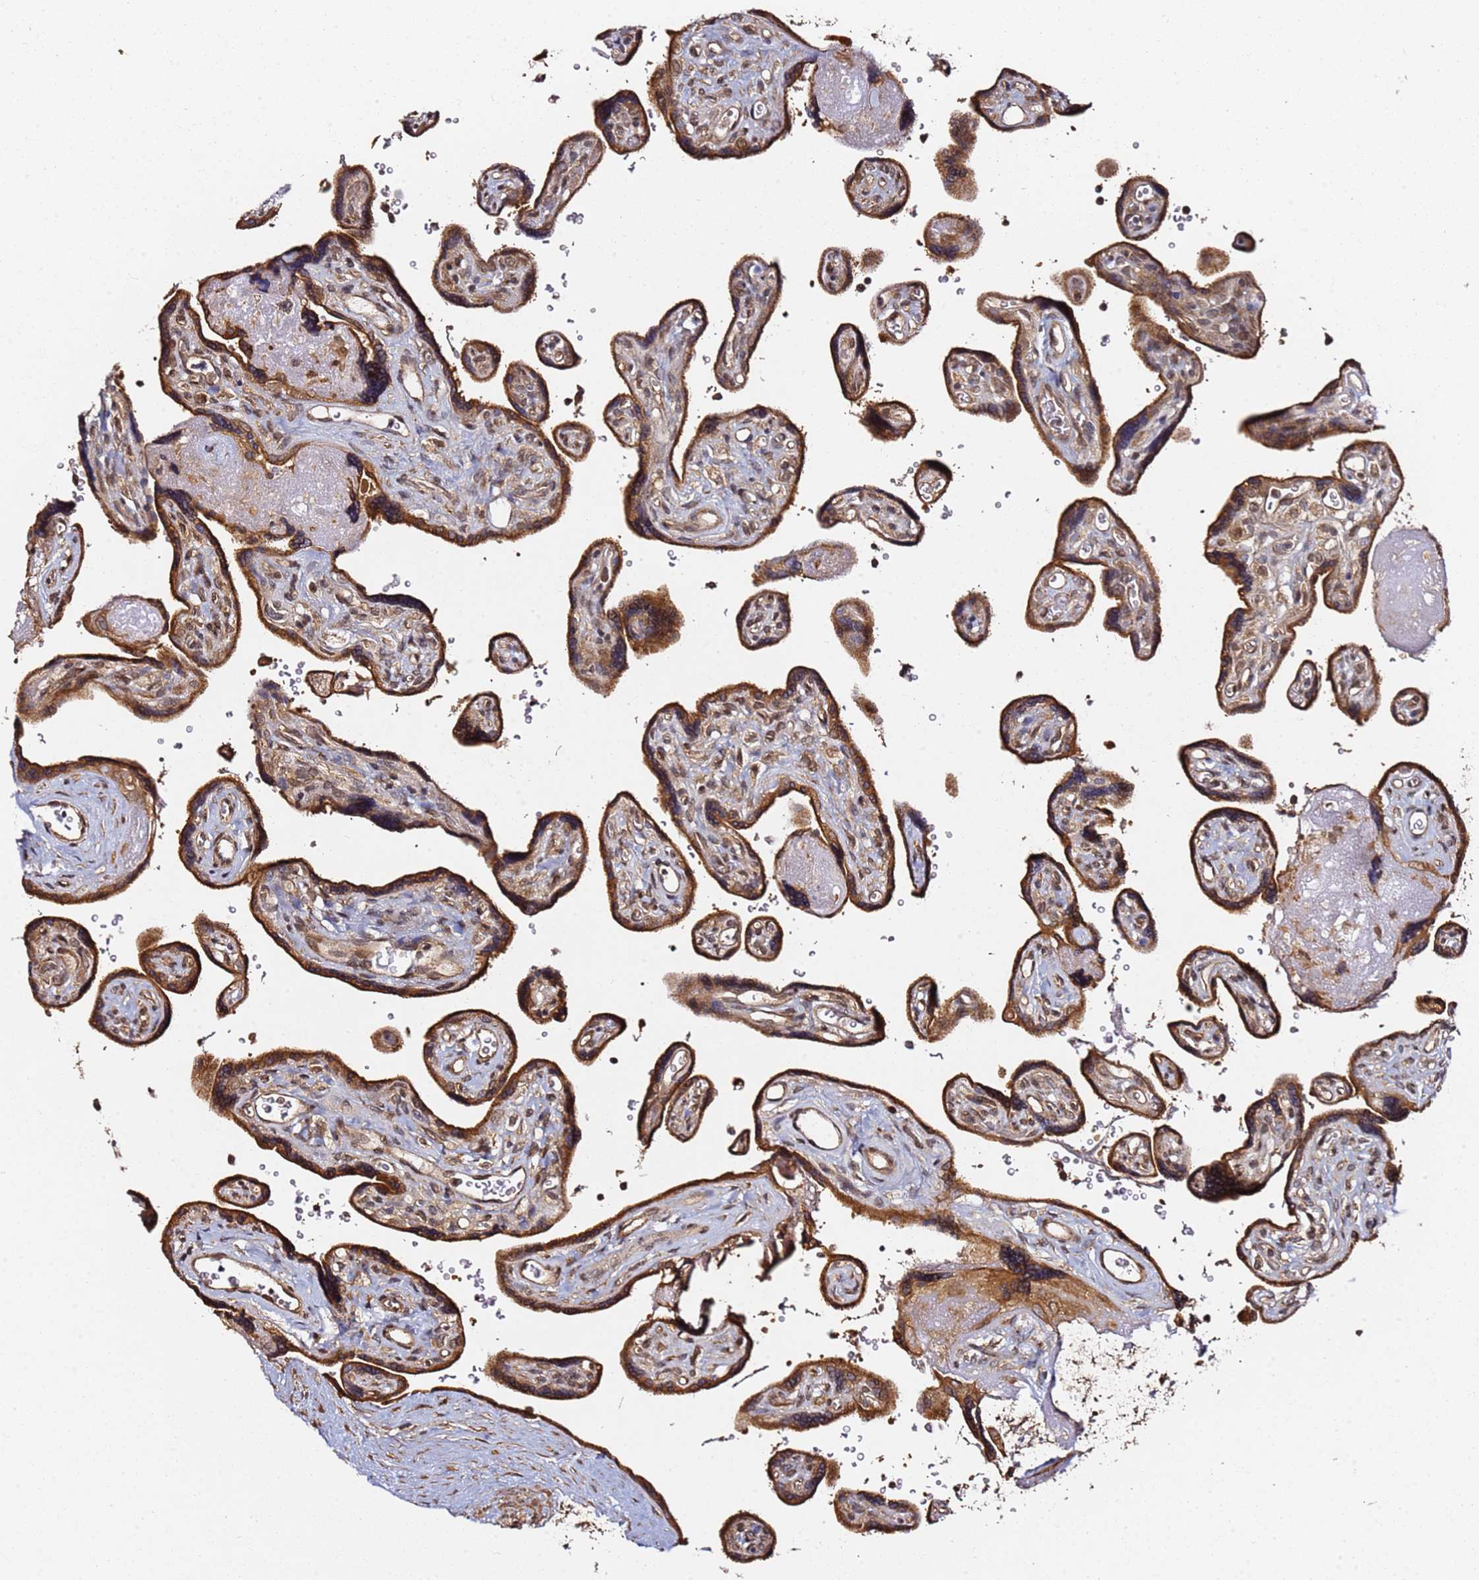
{"staining": {"intensity": "strong", "quantity": ">75%", "location": "cytoplasmic/membranous"}, "tissue": "placenta", "cell_type": "Decidual cells", "image_type": "normal", "snomed": [{"axis": "morphology", "description": "Normal tissue, NOS"}, {"axis": "topography", "description": "Placenta"}], "caption": "Strong cytoplasmic/membranous positivity for a protein is identified in about >75% of decidual cells of unremarkable placenta using immunohistochemistry (IHC).", "gene": "PRKAB2", "patient": {"sex": "female", "age": 39}}